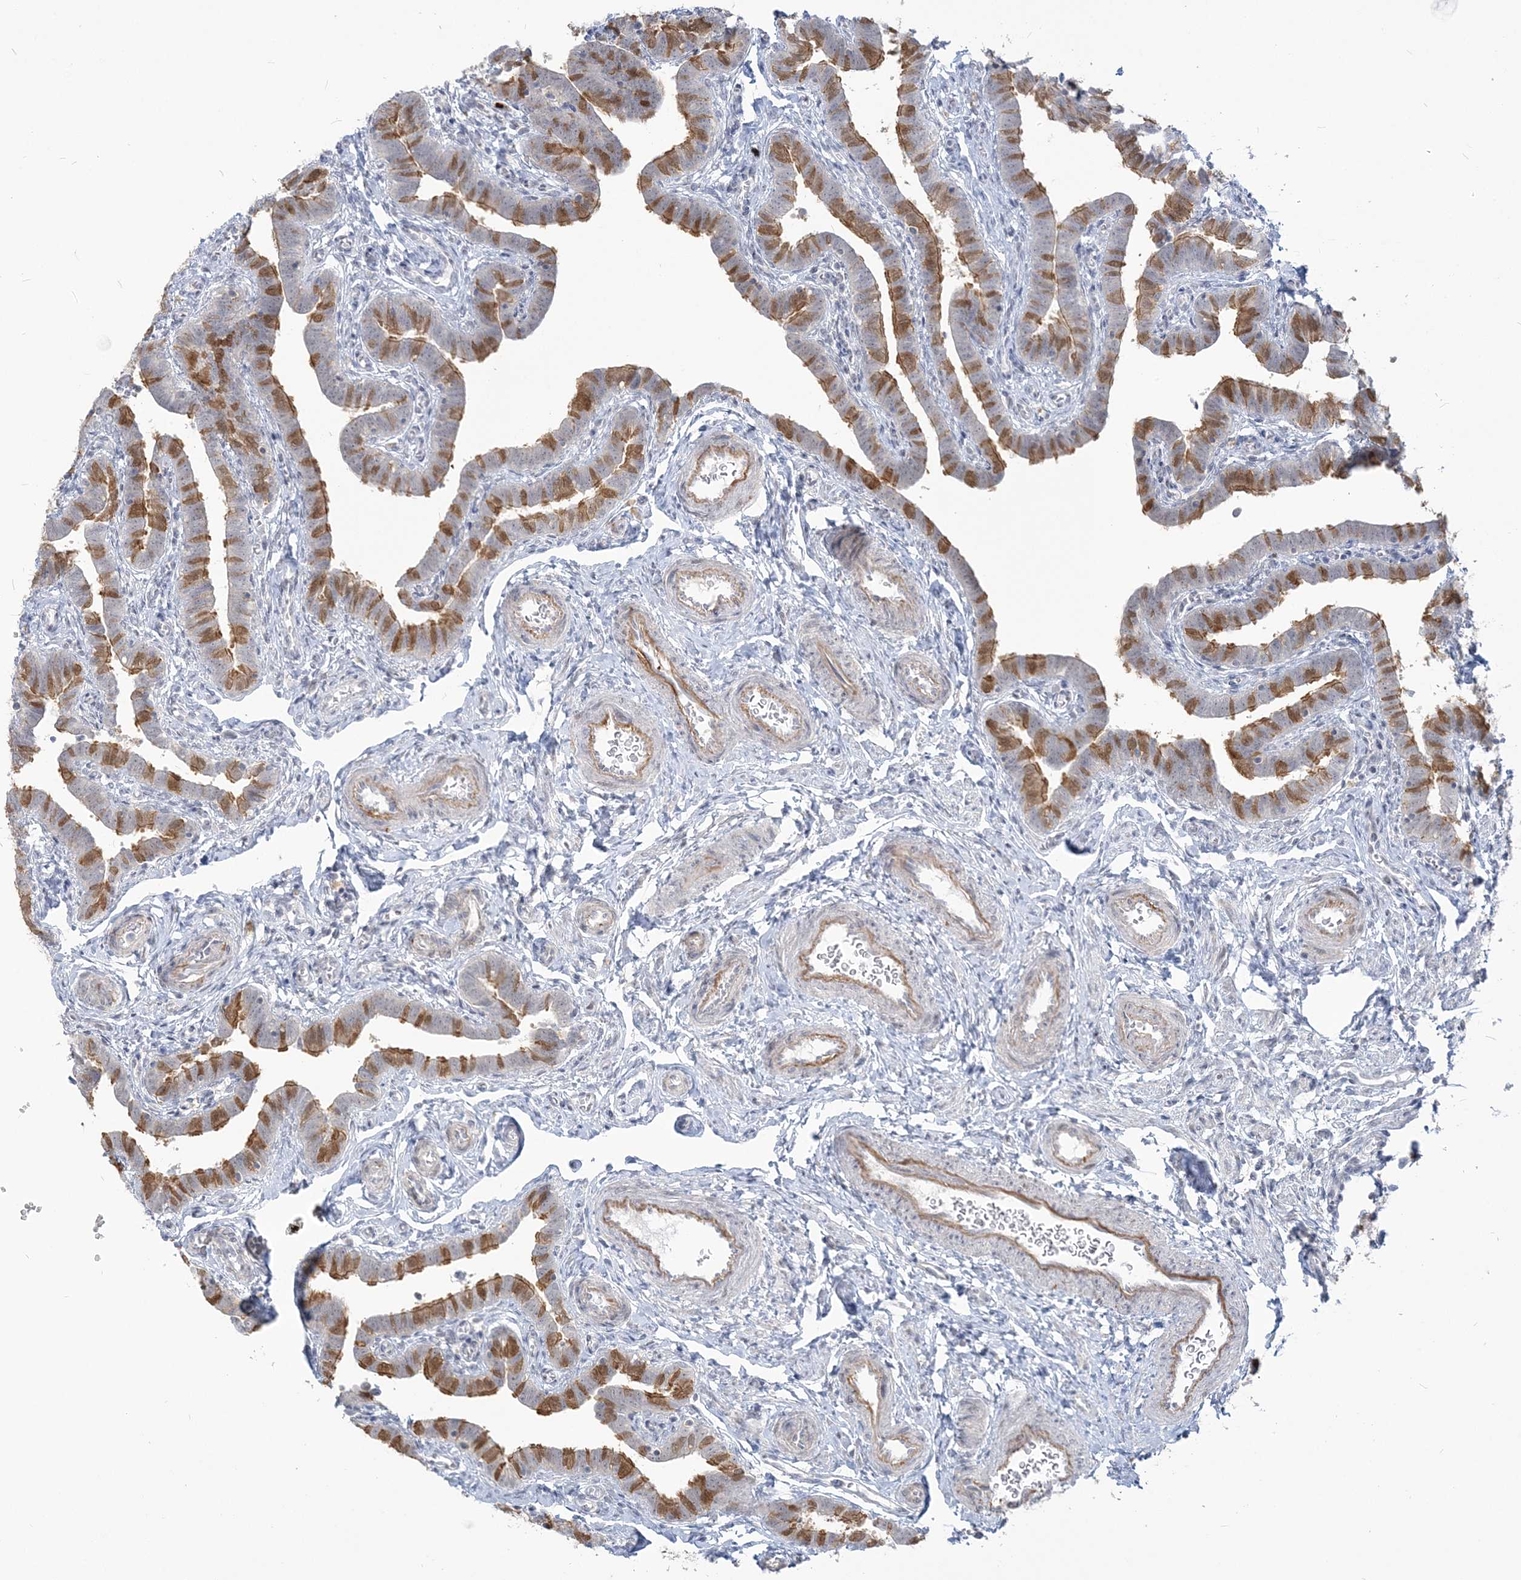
{"staining": {"intensity": "strong", "quantity": "25%-75%", "location": "cytoplasmic/membranous,nuclear"}, "tissue": "fallopian tube", "cell_type": "Glandular cells", "image_type": "normal", "snomed": [{"axis": "morphology", "description": "Normal tissue, NOS"}, {"axis": "topography", "description": "Fallopian tube"}], "caption": "Glandular cells exhibit high levels of strong cytoplasmic/membranous,nuclear positivity in about 25%-75% of cells in normal human fallopian tube. (brown staining indicates protein expression, while blue staining denotes nuclei).", "gene": "SDAD1", "patient": {"sex": "female", "age": 36}}